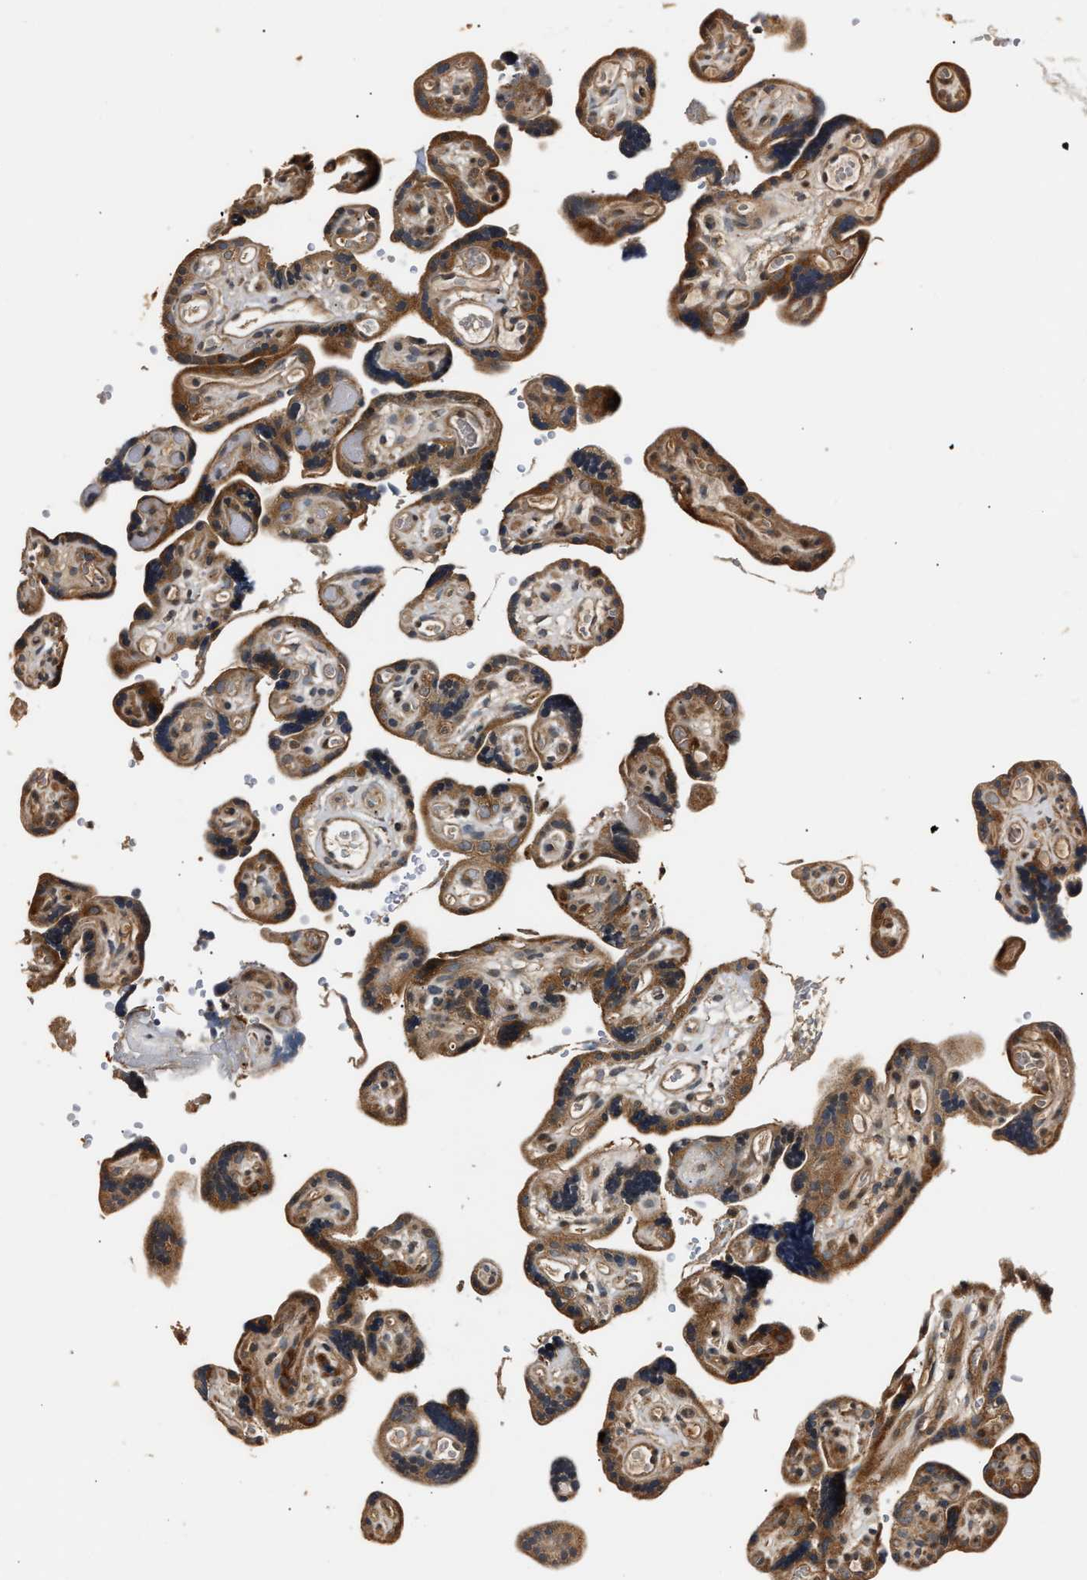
{"staining": {"intensity": "strong", "quantity": ">75%", "location": "cytoplasmic/membranous"}, "tissue": "placenta", "cell_type": "Trophoblastic cells", "image_type": "normal", "snomed": [{"axis": "morphology", "description": "Normal tissue, NOS"}, {"axis": "topography", "description": "Placenta"}], "caption": "Unremarkable placenta demonstrates strong cytoplasmic/membranous positivity in about >75% of trophoblastic cells.", "gene": "IMPDH2", "patient": {"sex": "female", "age": 30}}